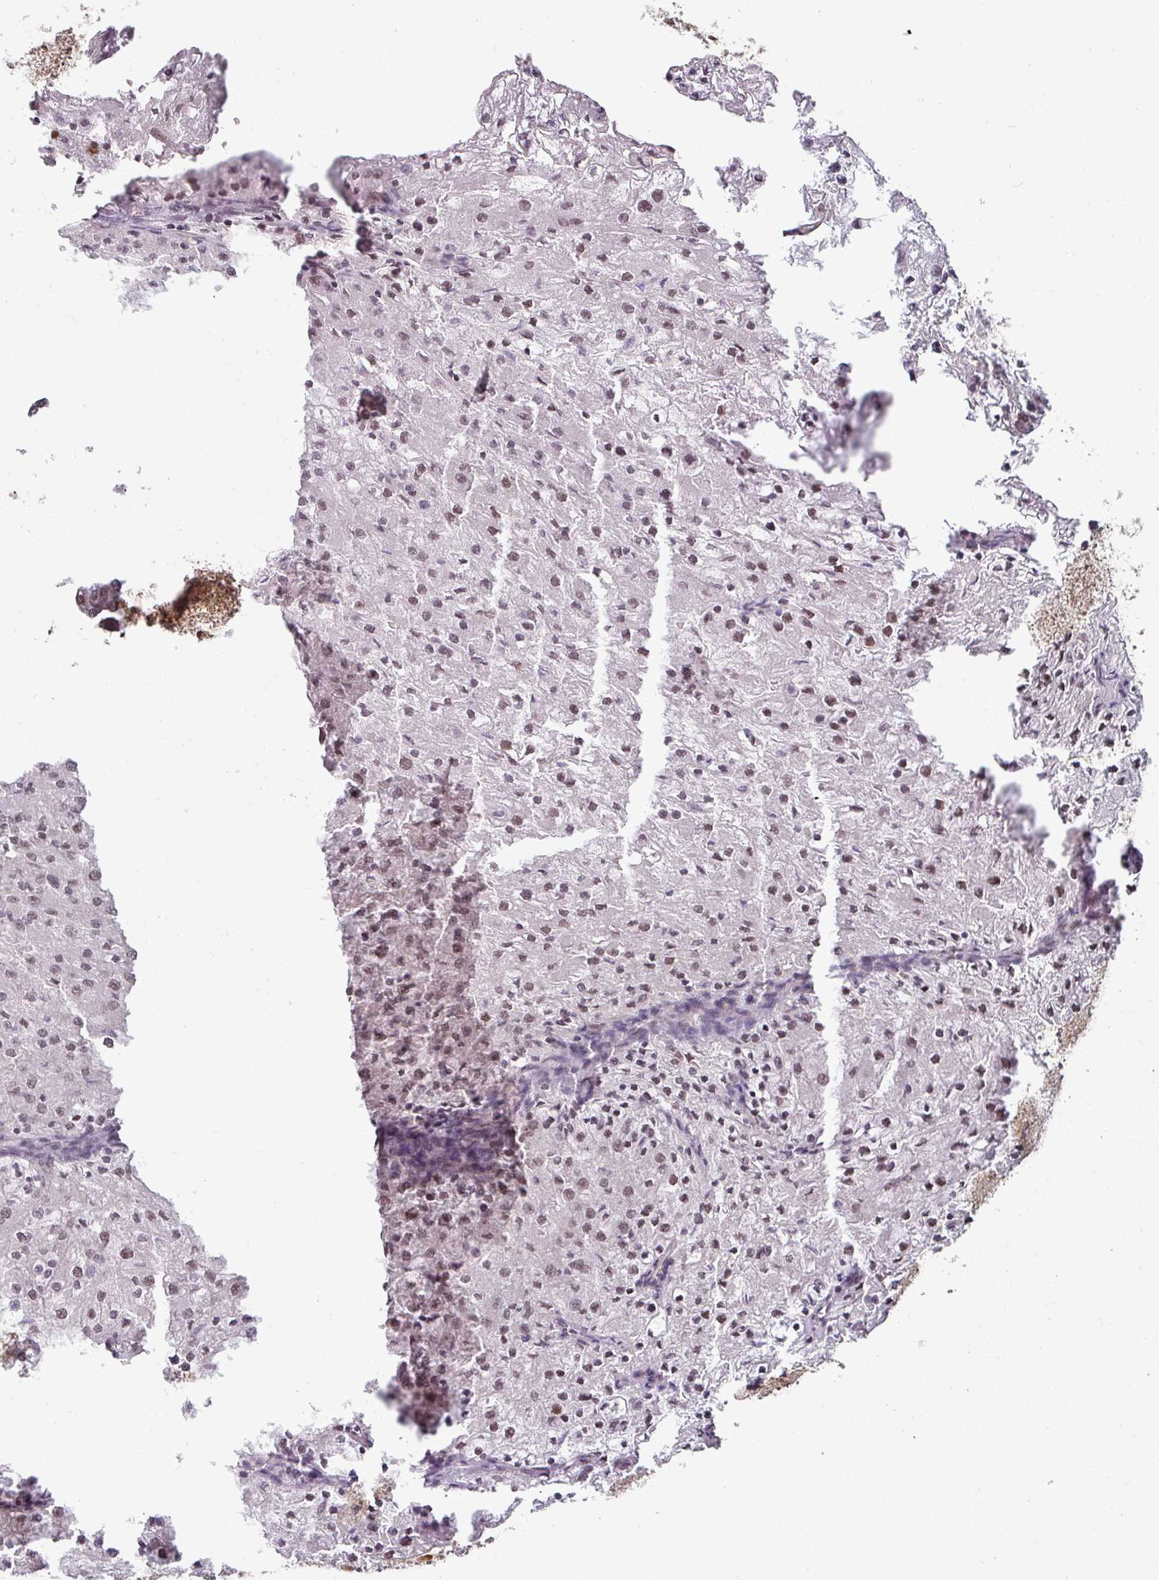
{"staining": {"intensity": "weak", "quantity": "25%-75%", "location": "nuclear"}, "tissue": "renal cancer", "cell_type": "Tumor cells", "image_type": "cancer", "snomed": [{"axis": "morphology", "description": "Adenocarcinoma, NOS"}, {"axis": "topography", "description": "Kidney"}], "caption": "Immunohistochemistry (IHC) image of renal cancer stained for a protein (brown), which displays low levels of weak nuclear expression in about 25%-75% of tumor cells.", "gene": "SIK3", "patient": {"sex": "female", "age": 74}}